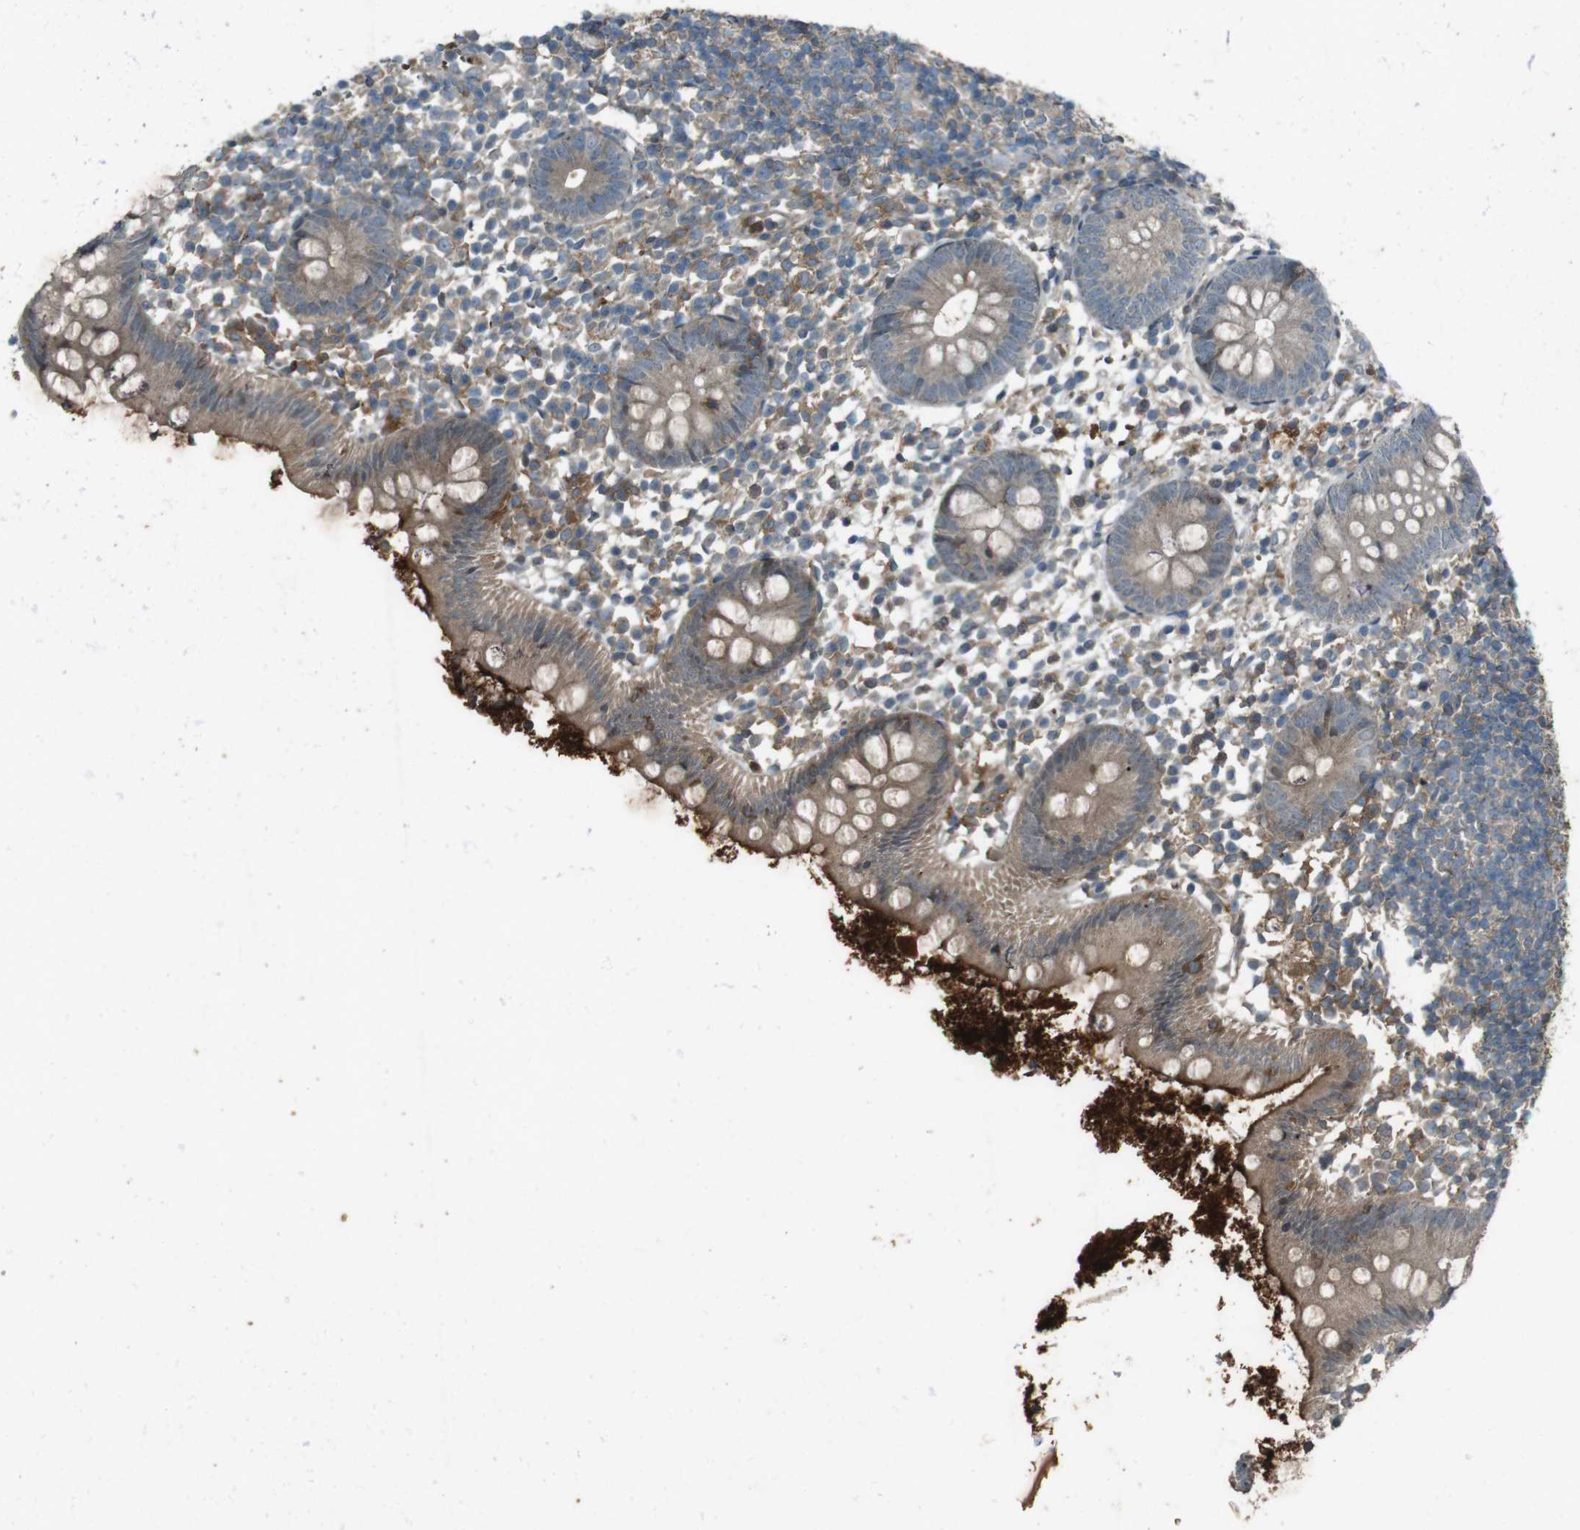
{"staining": {"intensity": "weak", "quantity": "25%-75%", "location": "cytoplasmic/membranous"}, "tissue": "appendix", "cell_type": "Glandular cells", "image_type": "normal", "snomed": [{"axis": "morphology", "description": "Normal tissue, NOS"}, {"axis": "topography", "description": "Appendix"}], "caption": "The image shows staining of benign appendix, revealing weak cytoplasmic/membranous protein positivity (brown color) within glandular cells.", "gene": "ZYX", "patient": {"sex": "female", "age": 20}}